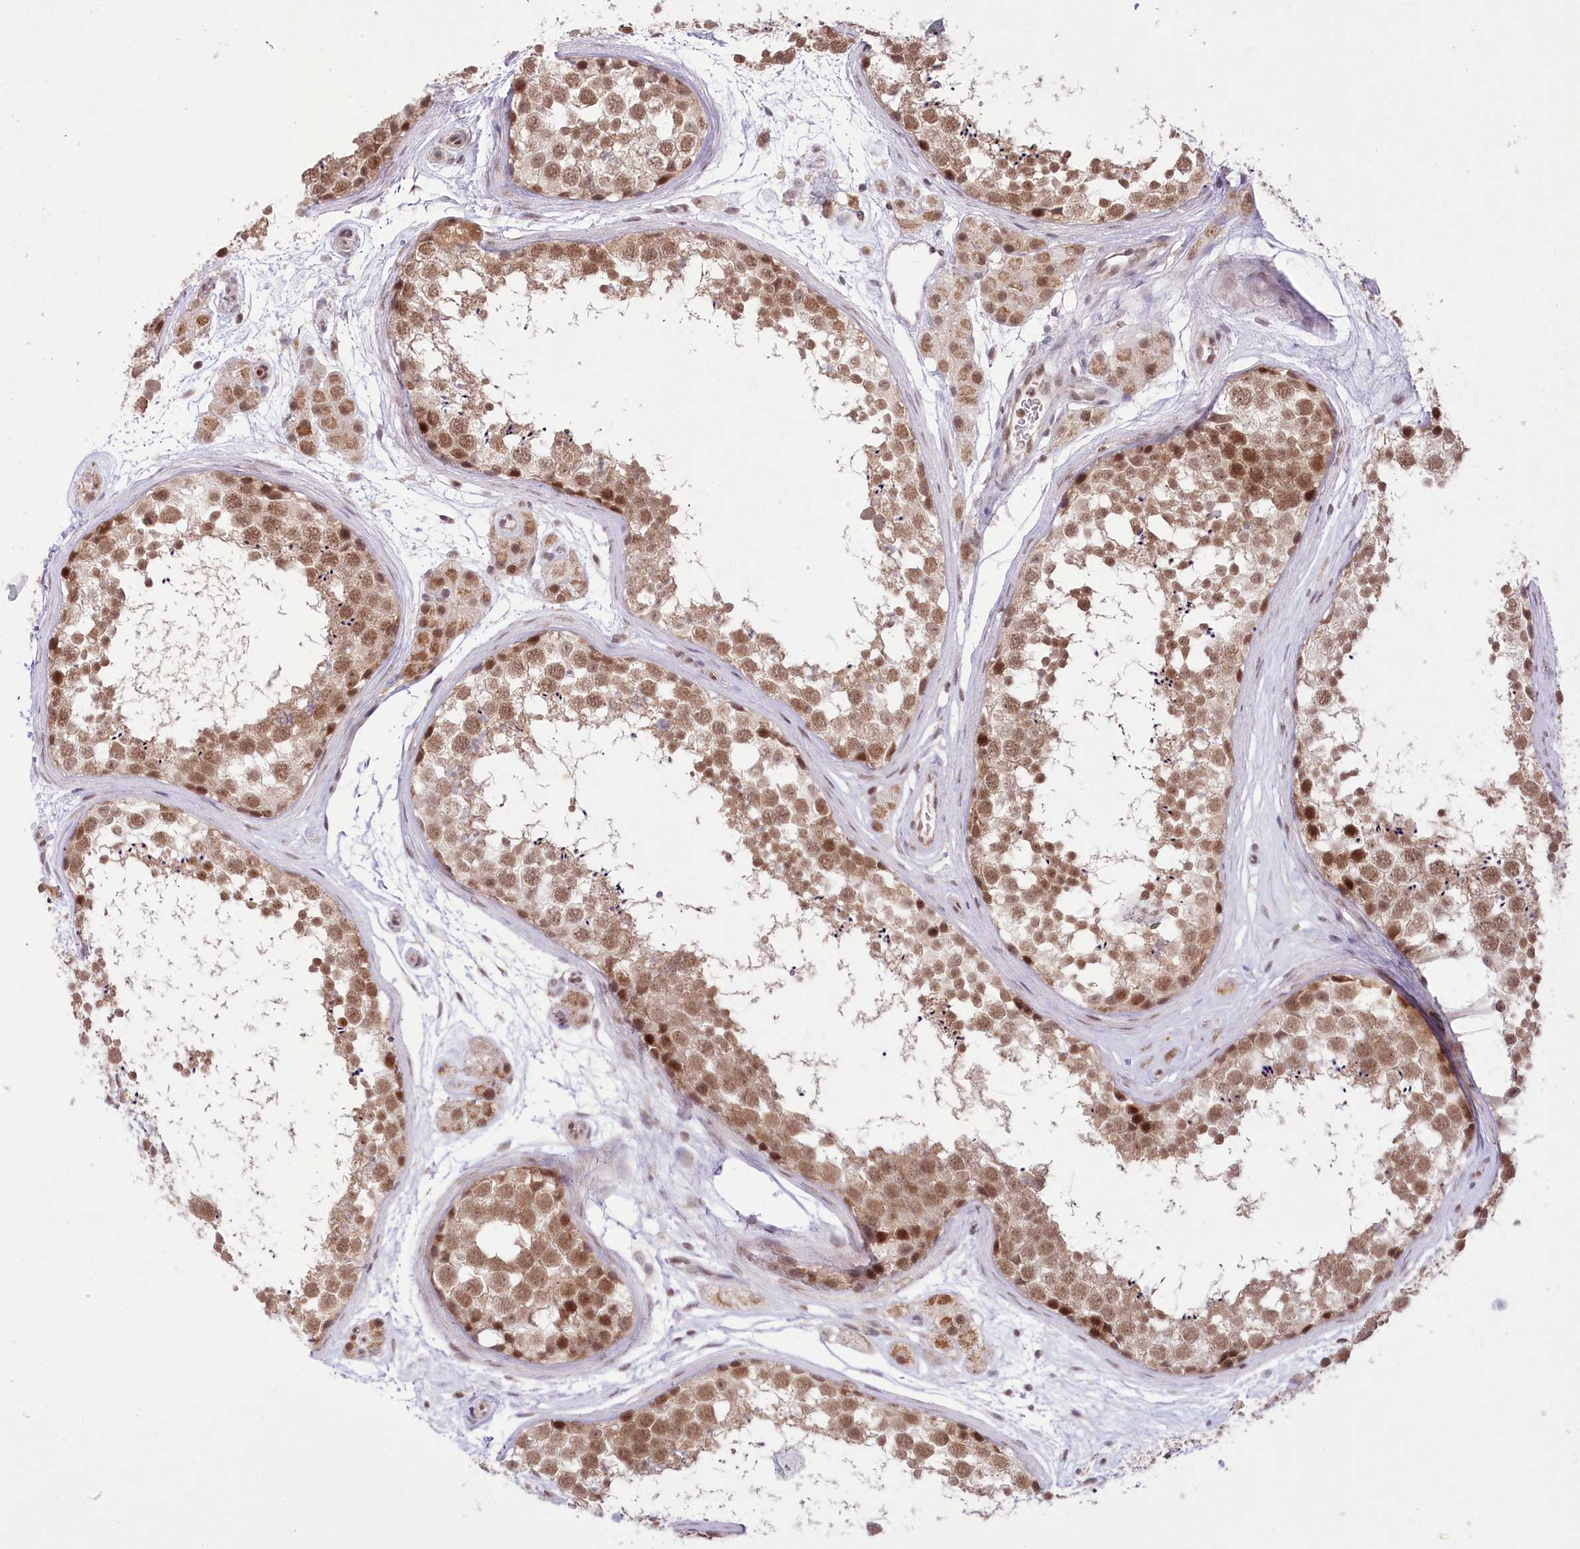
{"staining": {"intensity": "moderate", "quantity": ">75%", "location": "nuclear"}, "tissue": "testis", "cell_type": "Cells in seminiferous ducts", "image_type": "normal", "snomed": [{"axis": "morphology", "description": "Normal tissue, NOS"}, {"axis": "topography", "description": "Testis"}], "caption": "Moderate nuclear positivity is present in approximately >75% of cells in seminiferous ducts in benign testis. (DAB IHC, brown staining for protein, blue staining for nuclei).", "gene": "ZMAT2", "patient": {"sex": "male", "age": 56}}